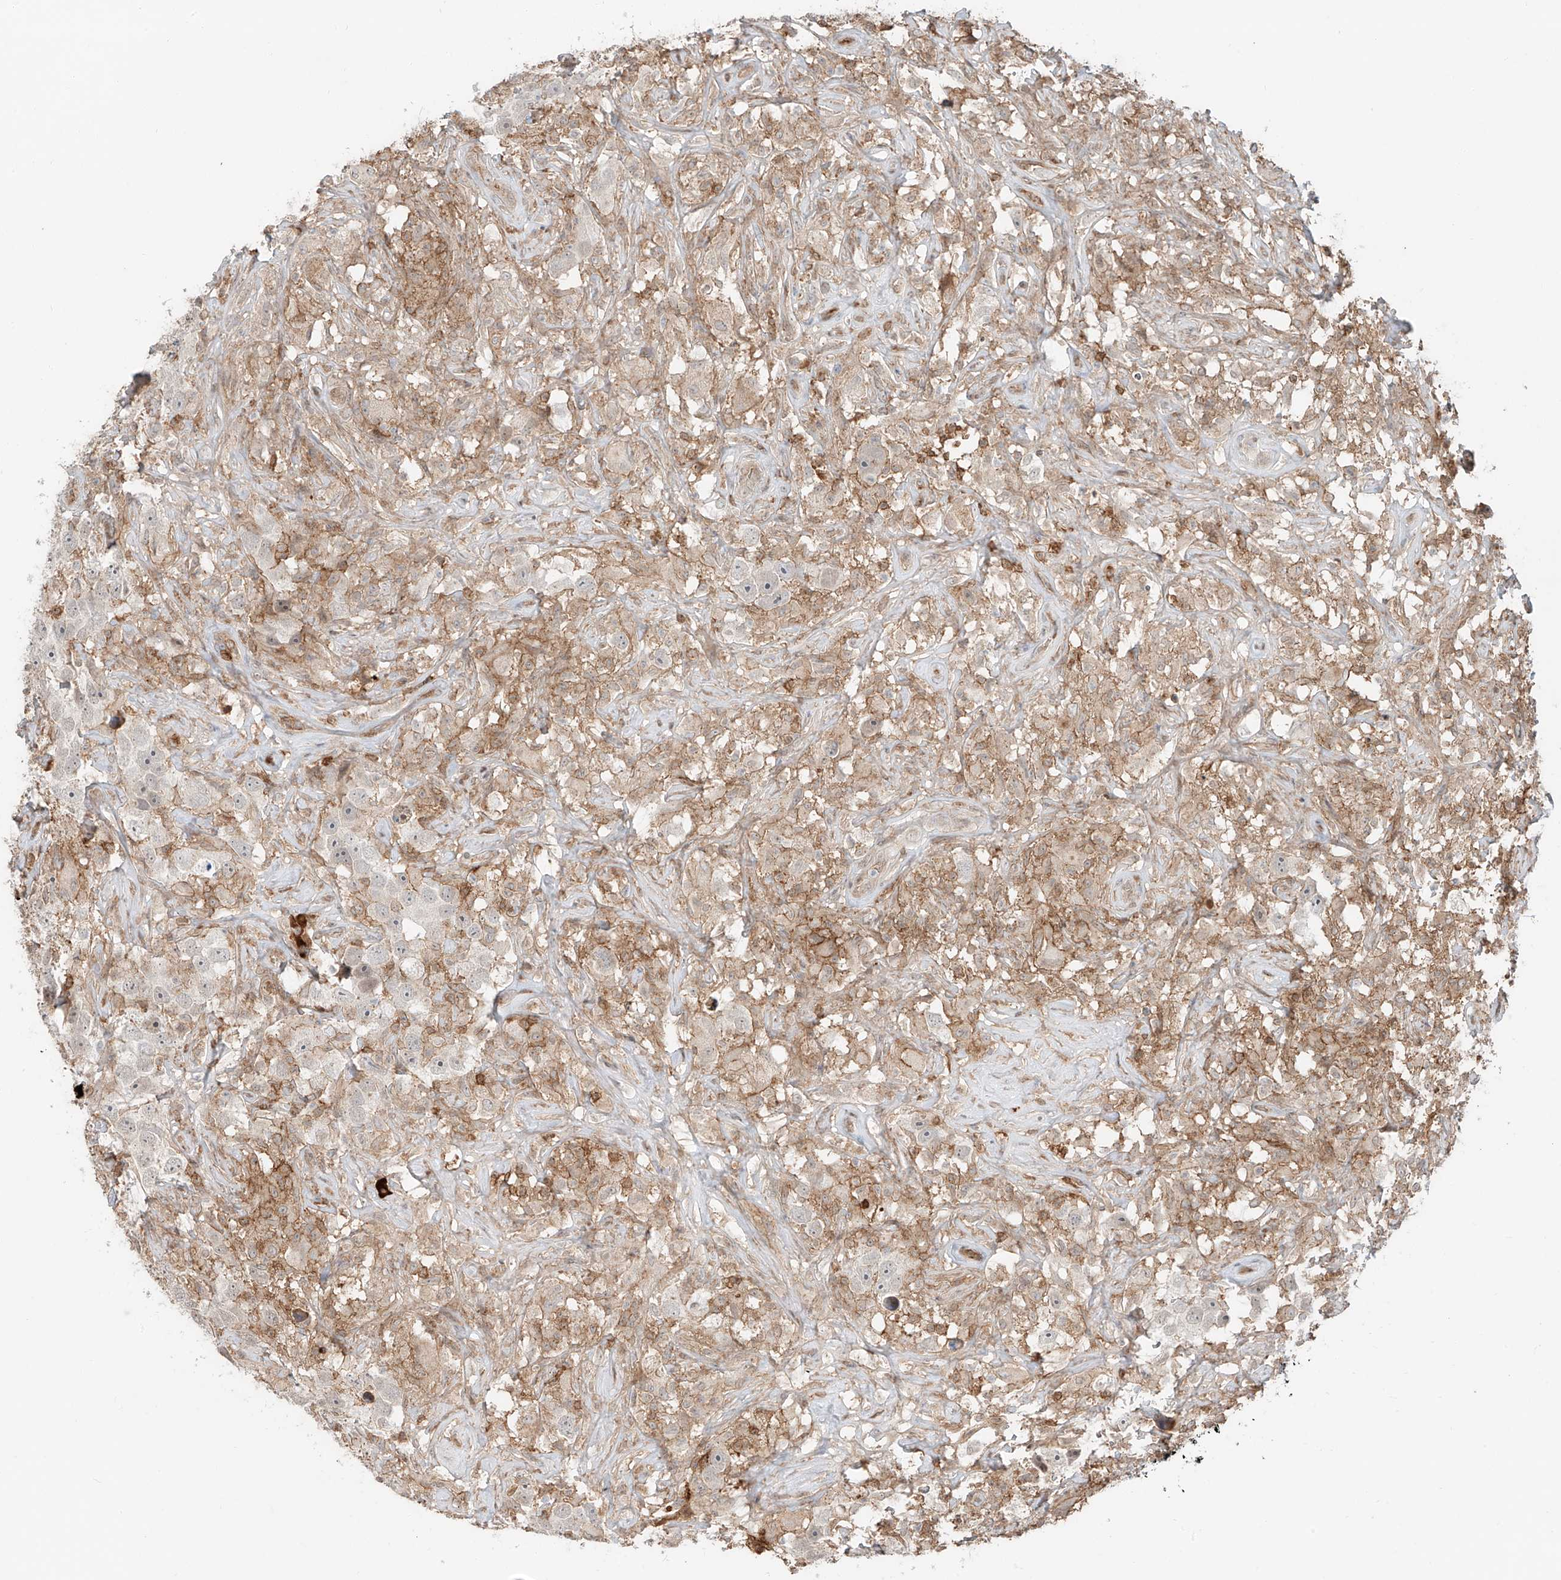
{"staining": {"intensity": "negative", "quantity": "none", "location": "none"}, "tissue": "testis cancer", "cell_type": "Tumor cells", "image_type": "cancer", "snomed": [{"axis": "morphology", "description": "Seminoma, NOS"}, {"axis": "topography", "description": "Testis"}], "caption": "High power microscopy photomicrograph of an IHC photomicrograph of seminoma (testis), revealing no significant staining in tumor cells.", "gene": "CEP162", "patient": {"sex": "male", "age": 49}}